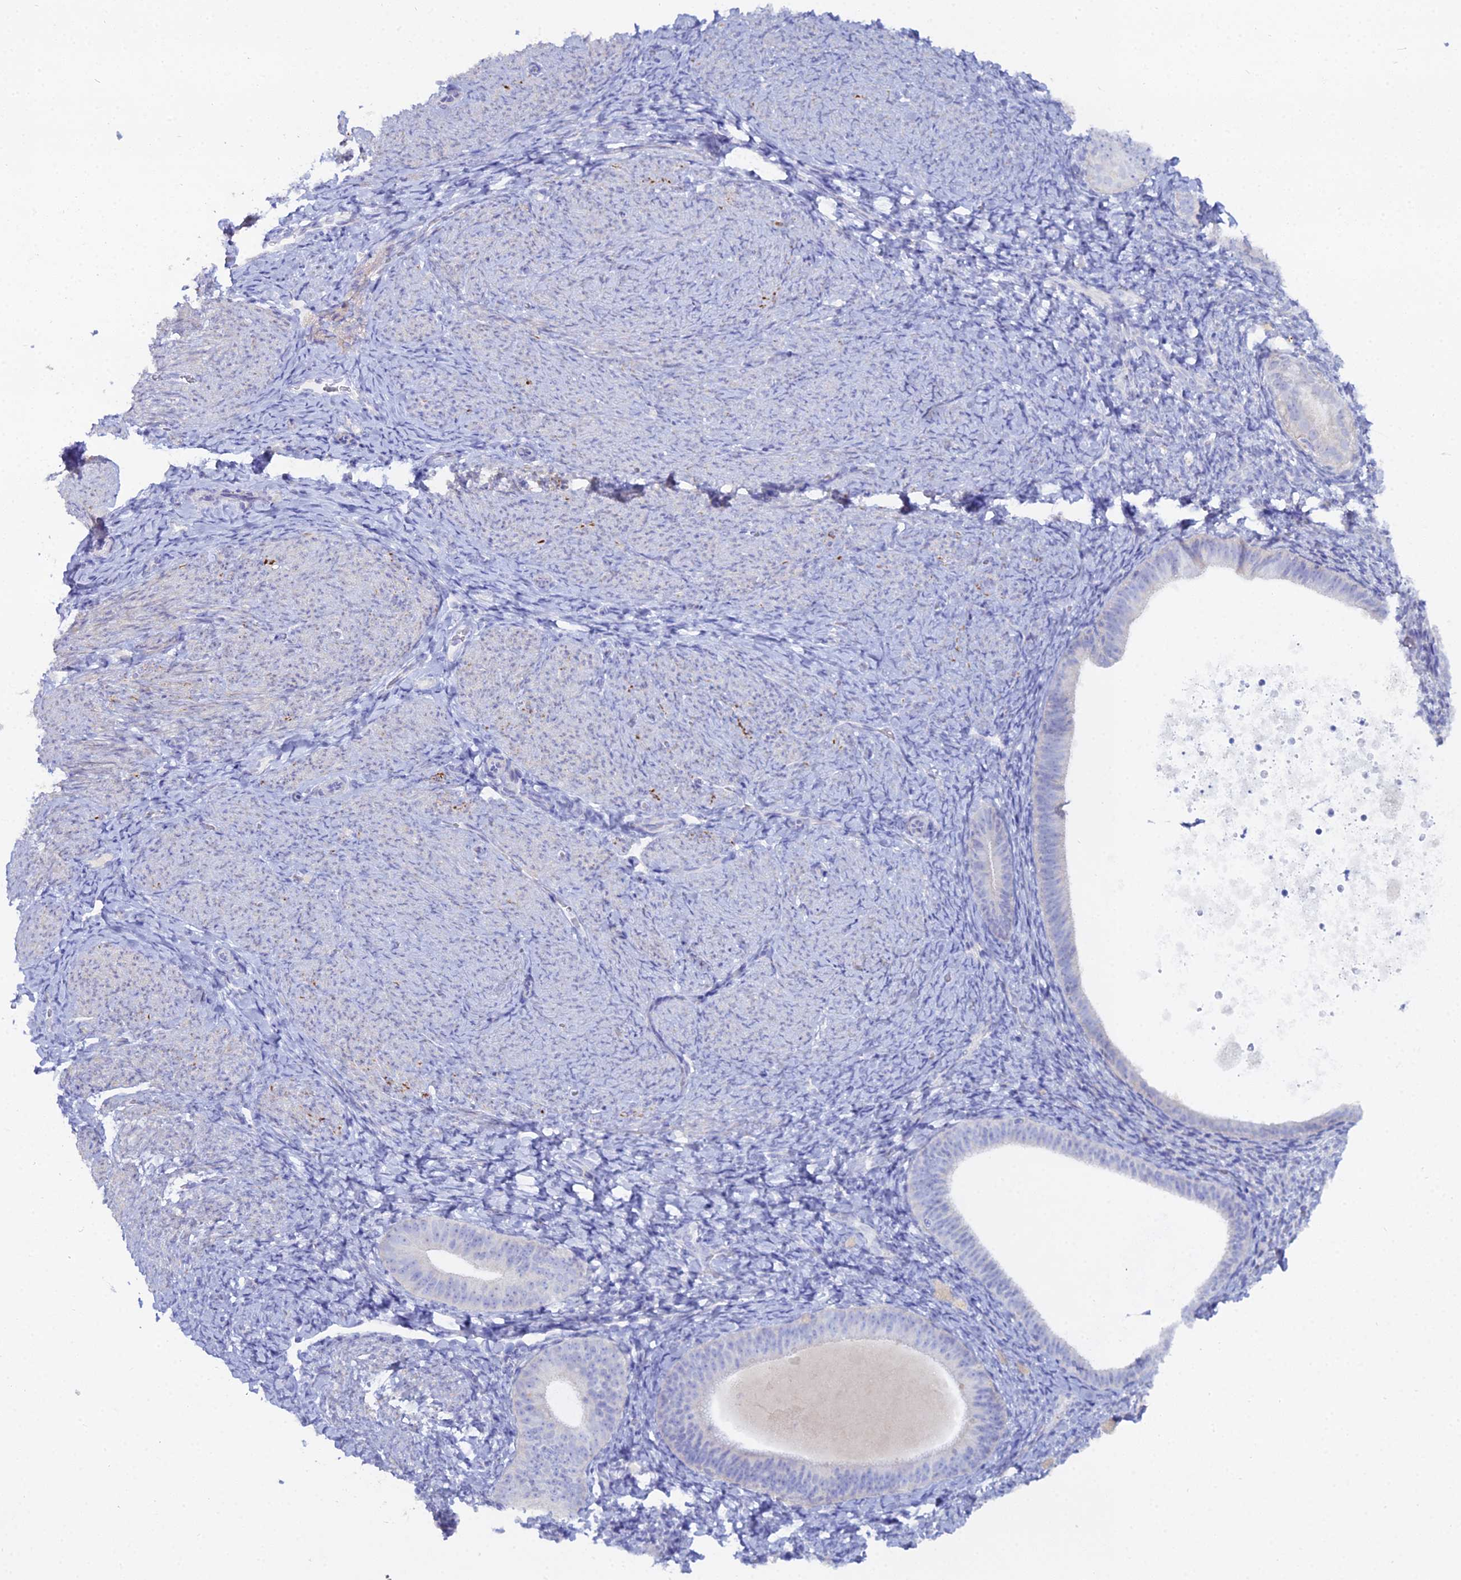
{"staining": {"intensity": "negative", "quantity": "none", "location": "none"}, "tissue": "endometrium", "cell_type": "Cells in endometrial stroma", "image_type": "normal", "snomed": [{"axis": "morphology", "description": "Normal tissue, NOS"}, {"axis": "topography", "description": "Endometrium"}], "caption": "This is a histopathology image of immunohistochemistry staining of benign endometrium, which shows no expression in cells in endometrial stroma.", "gene": "DHX34", "patient": {"sex": "female", "age": 65}}